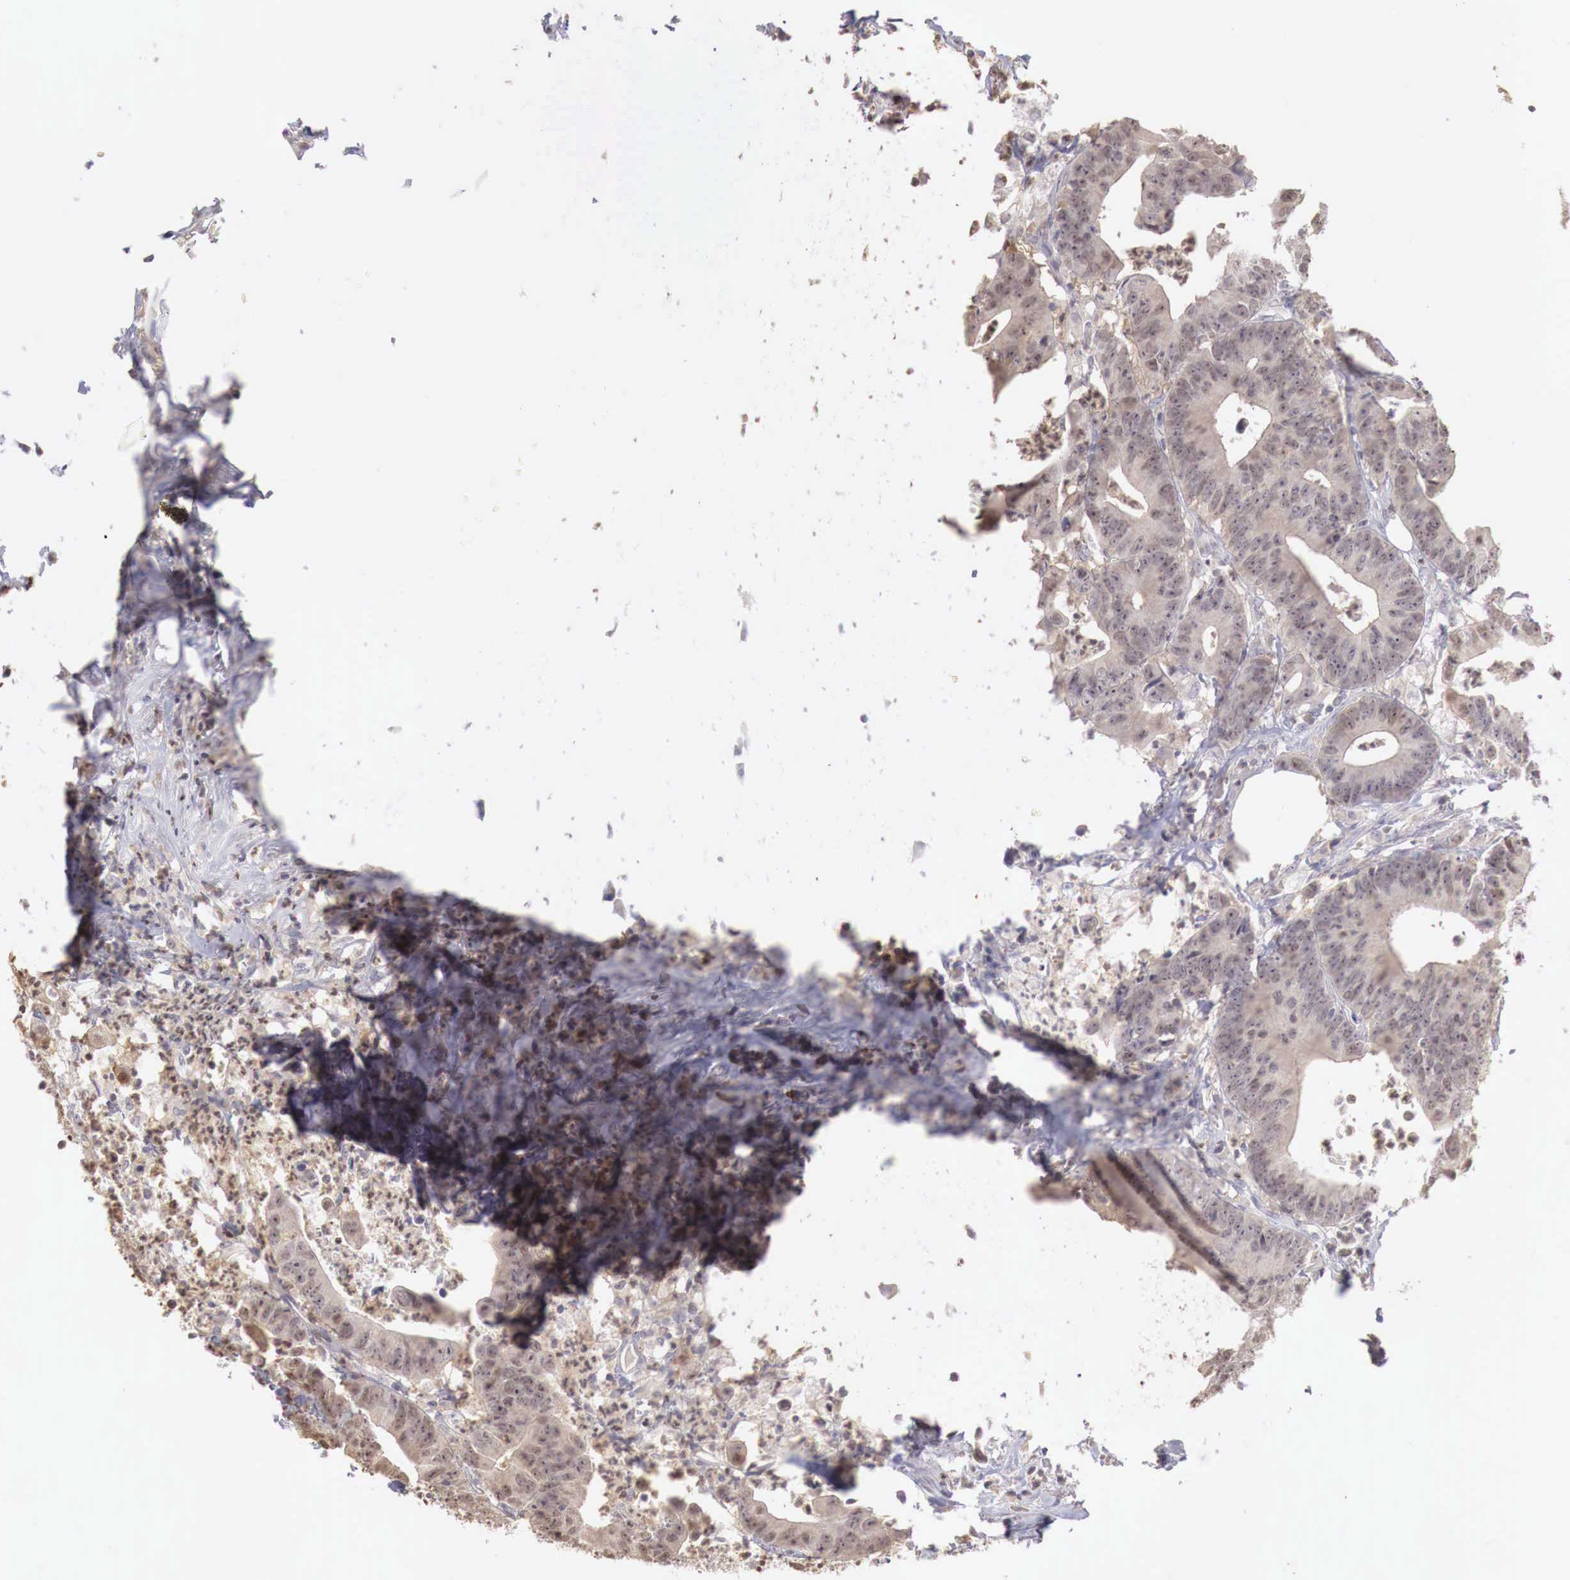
{"staining": {"intensity": "weak", "quantity": ">75%", "location": "cytoplasmic/membranous"}, "tissue": "colorectal cancer", "cell_type": "Tumor cells", "image_type": "cancer", "snomed": [{"axis": "morphology", "description": "Adenocarcinoma, NOS"}, {"axis": "topography", "description": "Colon"}], "caption": "A micrograph of human adenocarcinoma (colorectal) stained for a protein shows weak cytoplasmic/membranous brown staining in tumor cells.", "gene": "TBC1D9", "patient": {"sex": "male", "age": 55}}